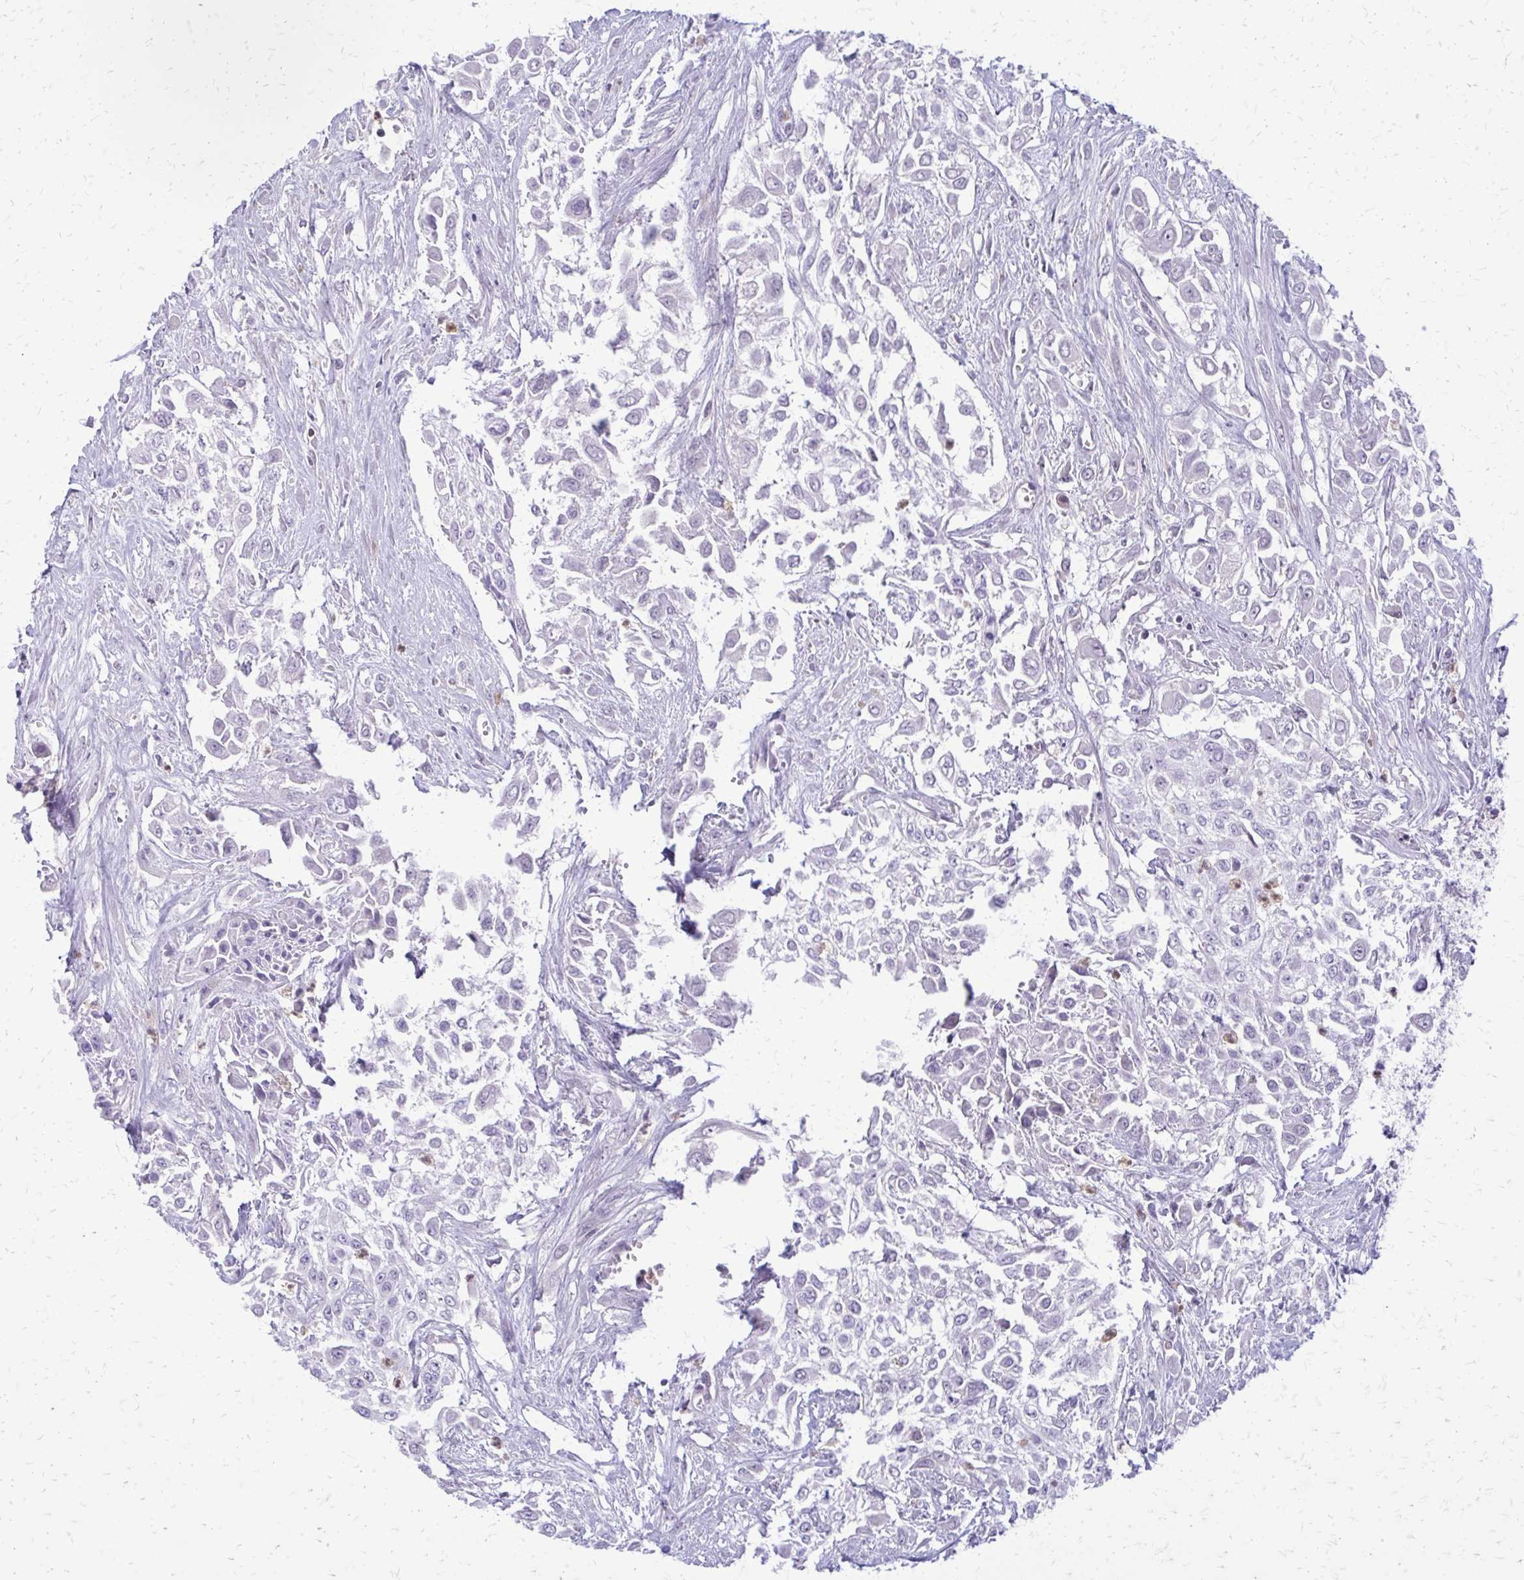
{"staining": {"intensity": "negative", "quantity": "none", "location": "none"}, "tissue": "urothelial cancer", "cell_type": "Tumor cells", "image_type": "cancer", "snomed": [{"axis": "morphology", "description": "Urothelial carcinoma, High grade"}, {"axis": "topography", "description": "Urinary bladder"}], "caption": "This is an immunohistochemistry (IHC) image of human urothelial carcinoma (high-grade). There is no positivity in tumor cells.", "gene": "GLRX", "patient": {"sex": "male", "age": 57}}